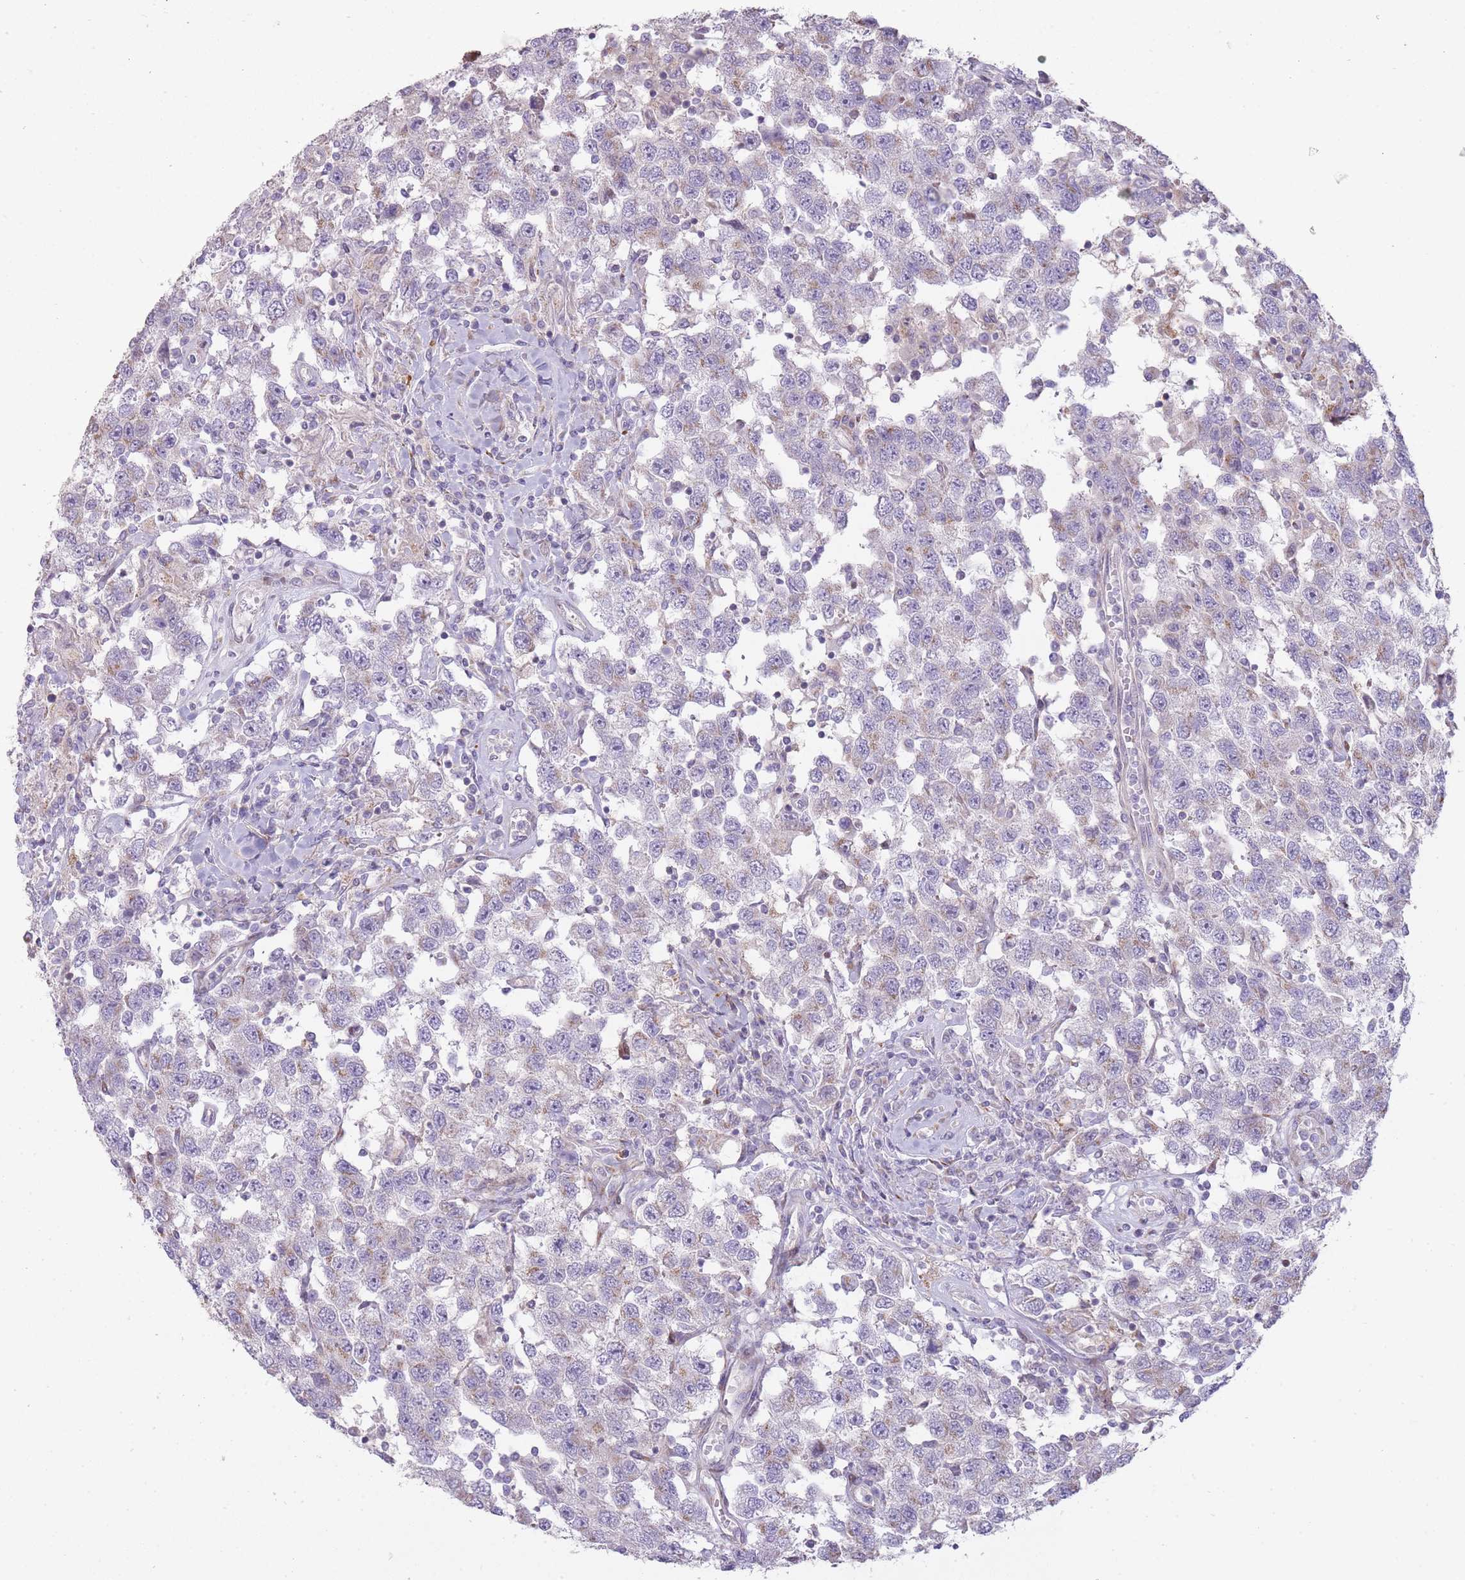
{"staining": {"intensity": "weak", "quantity": "<25%", "location": "cytoplasmic/membranous"}, "tissue": "testis cancer", "cell_type": "Tumor cells", "image_type": "cancer", "snomed": [{"axis": "morphology", "description": "Seminoma, NOS"}, {"axis": "topography", "description": "Testis"}], "caption": "The image displays no staining of tumor cells in testis cancer.", "gene": "PPP3R2", "patient": {"sex": "male", "age": 41}}